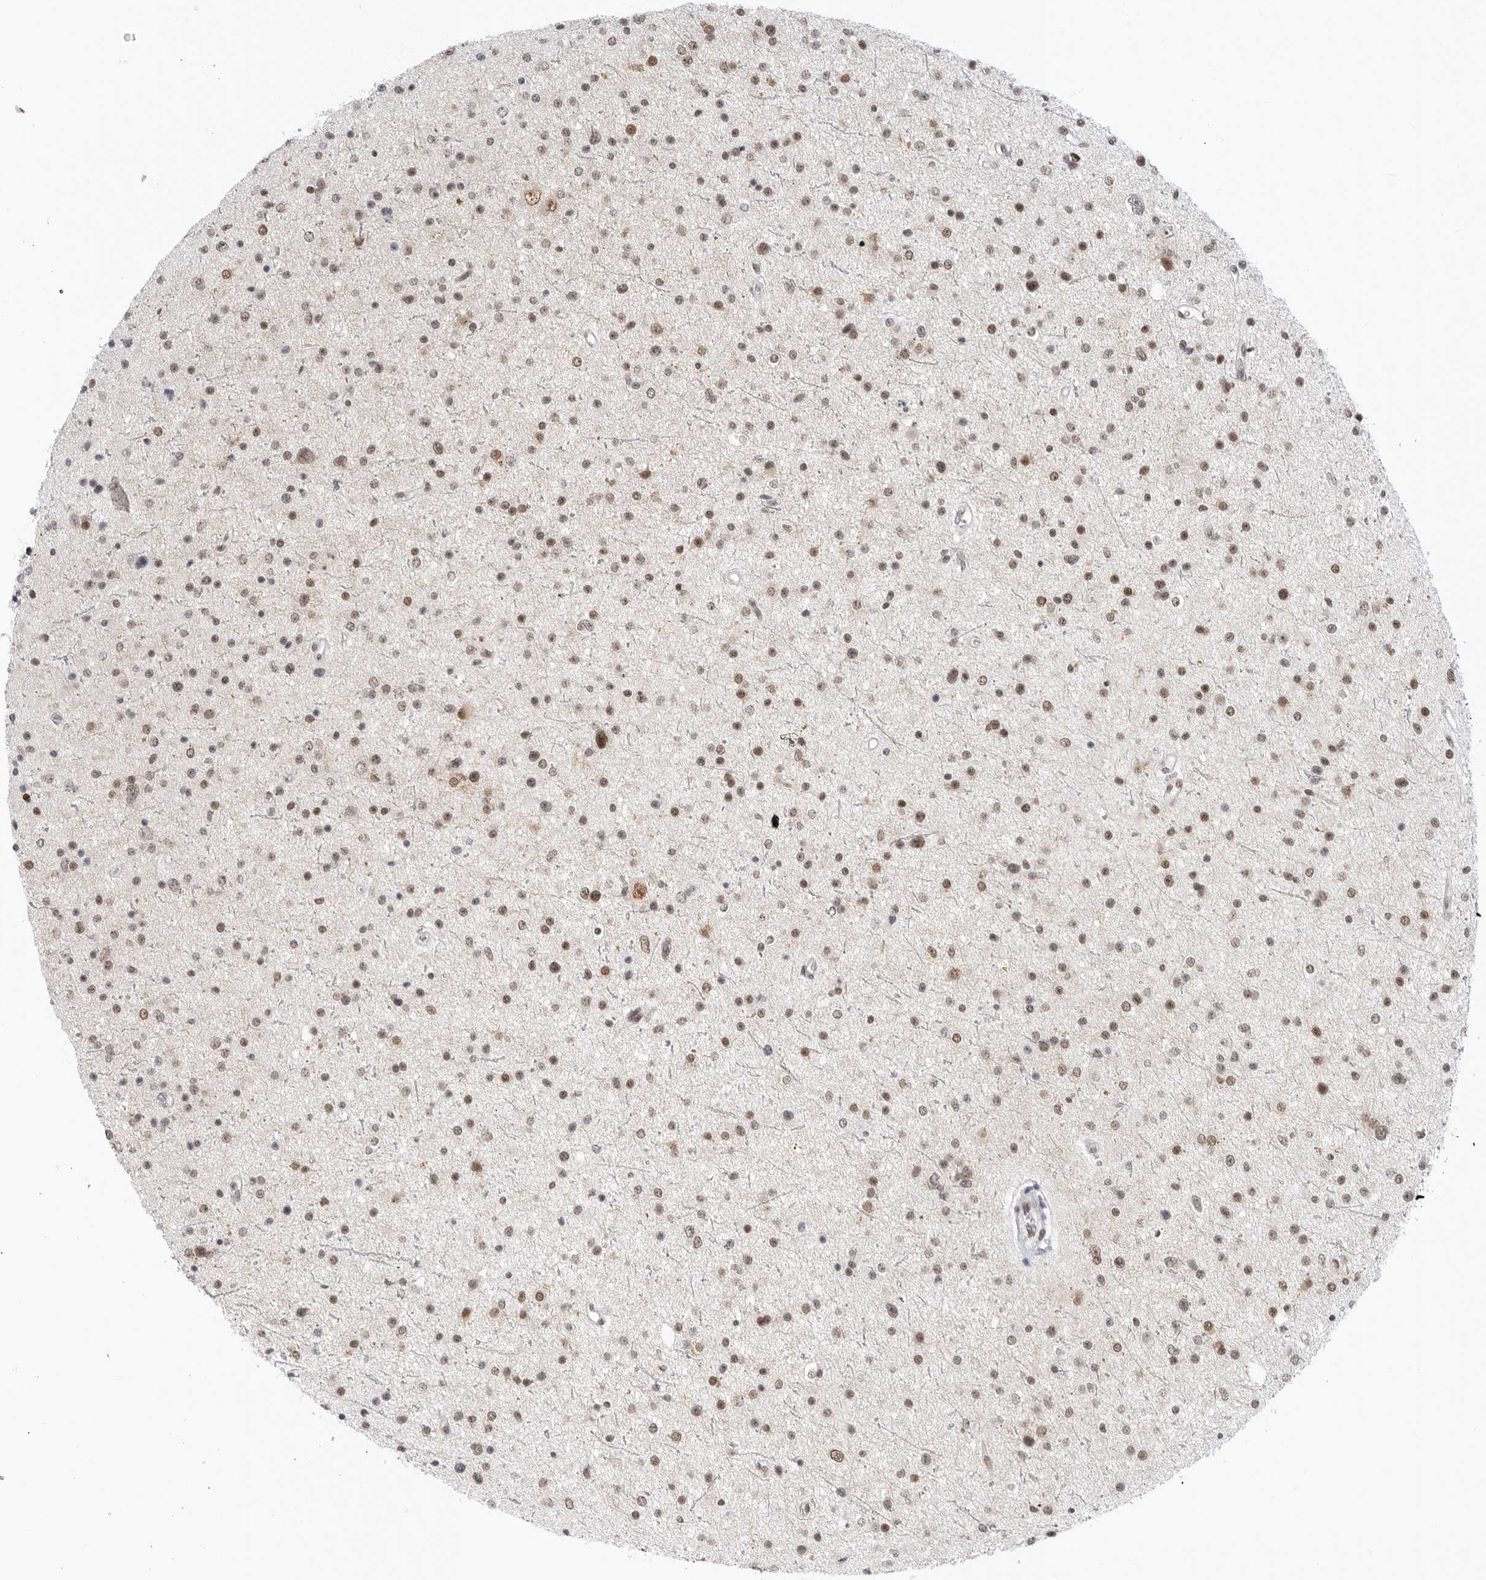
{"staining": {"intensity": "moderate", "quantity": ">75%", "location": "nuclear"}, "tissue": "glioma", "cell_type": "Tumor cells", "image_type": "cancer", "snomed": [{"axis": "morphology", "description": "Glioma, malignant, Low grade"}, {"axis": "topography", "description": "Brain"}], "caption": "Human malignant glioma (low-grade) stained for a protein (brown) shows moderate nuclear positive expression in approximately >75% of tumor cells.", "gene": "FOXK2", "patient": {"sex": "female", "age": 37}}